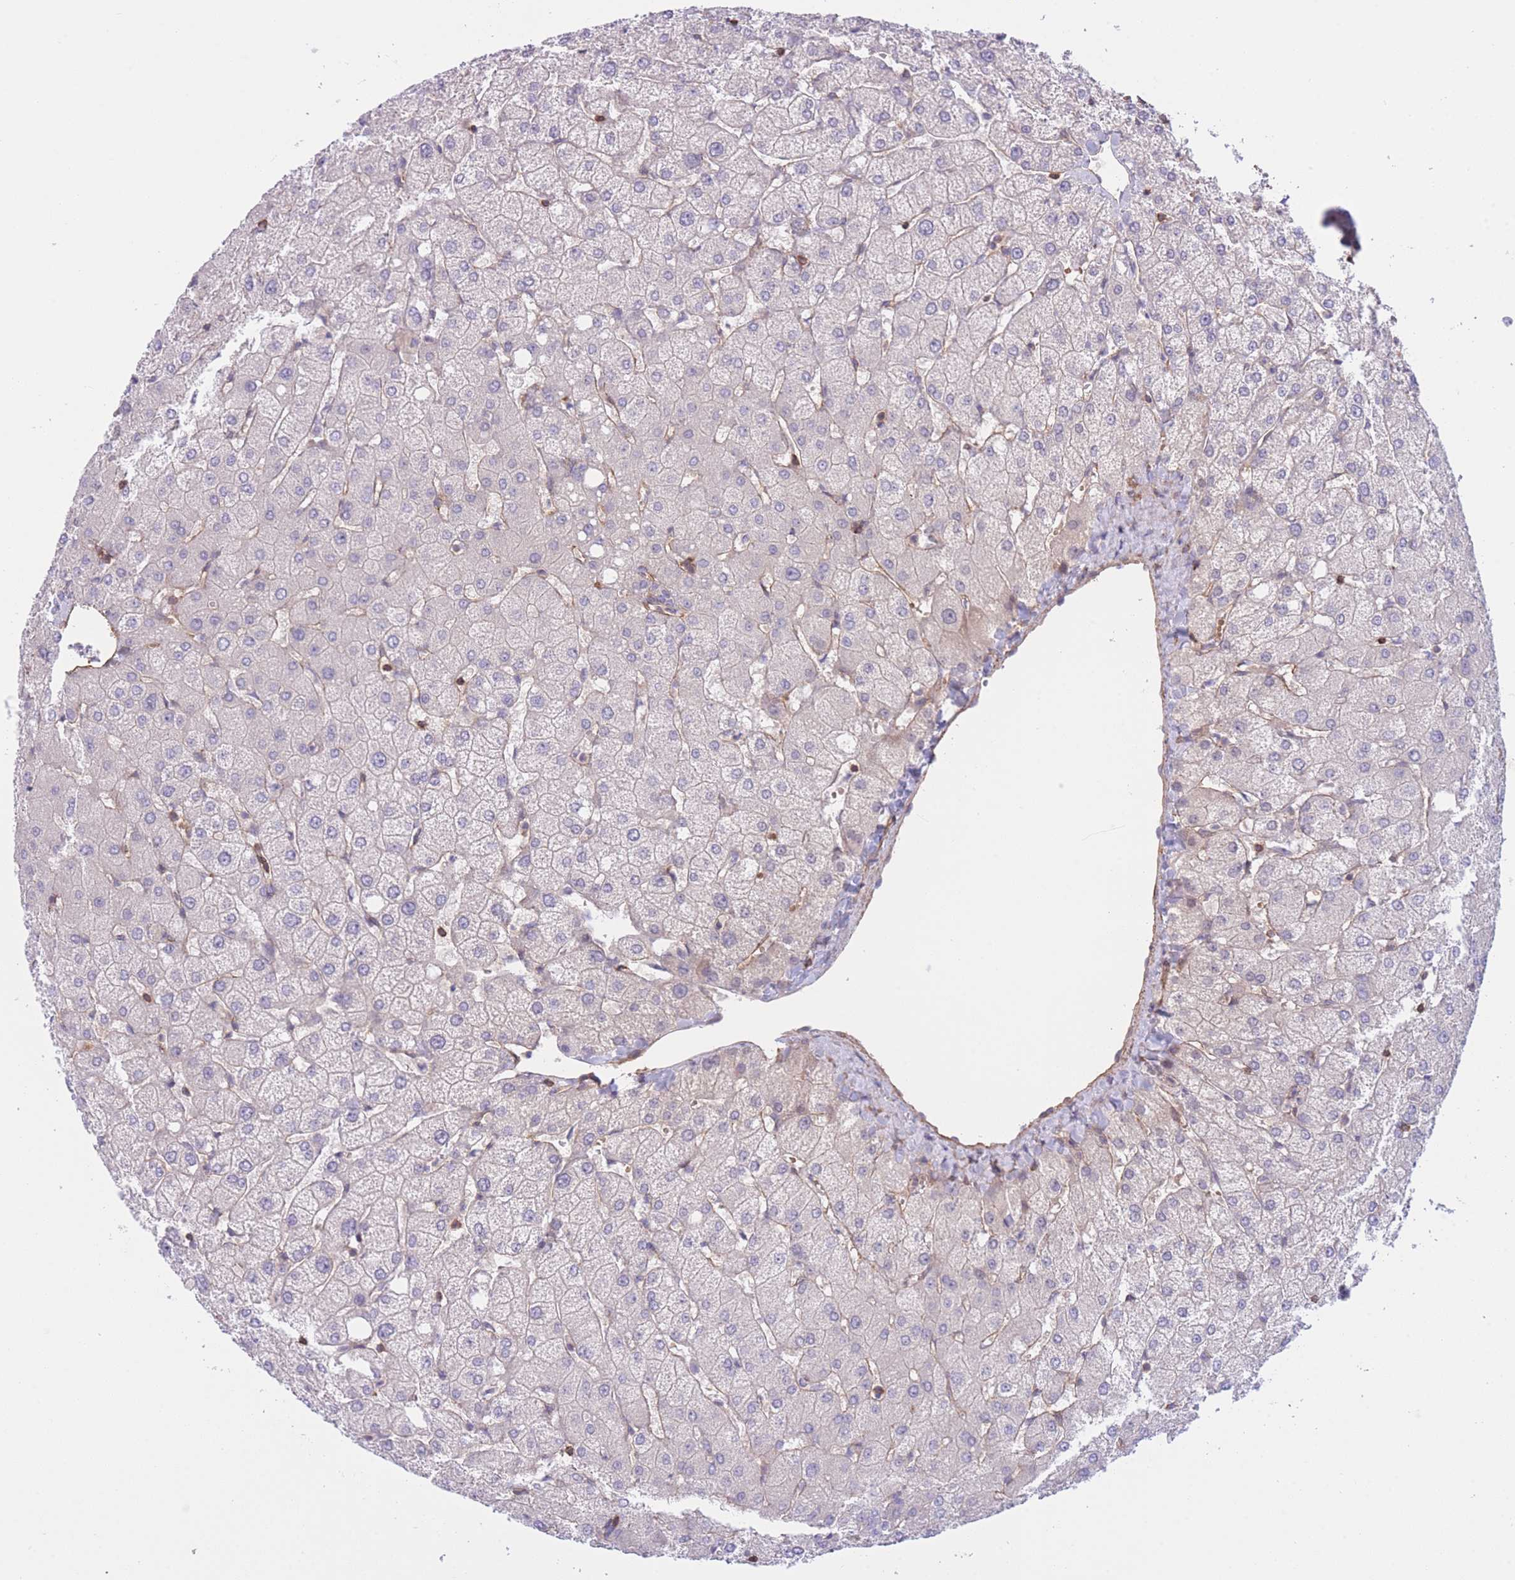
{"staining": {"intensity": "negative", "quantity": "none", "location": "none"}, "tissue": "liver", "cell_type": "Cholangiocytes", "image_type": "normal", "snomed": [{"axis": "morphology", "description": "Normal tissue, NOS"}, {"axis": "topography", "description": "Liver"}], "caption": "The immunohistochemistry (IHC) micrograph has no significant positivity in cholangiocytes of liver. (Stains: DAB (3,3'-diaminobenzidine) immunohistochemistry (IHC) with hematoxylin counter stain, Microscopy: brightfield microscopy at high magnification).", "gene": "CDC25B", "patient": {"sex": "female", "age": 54}}